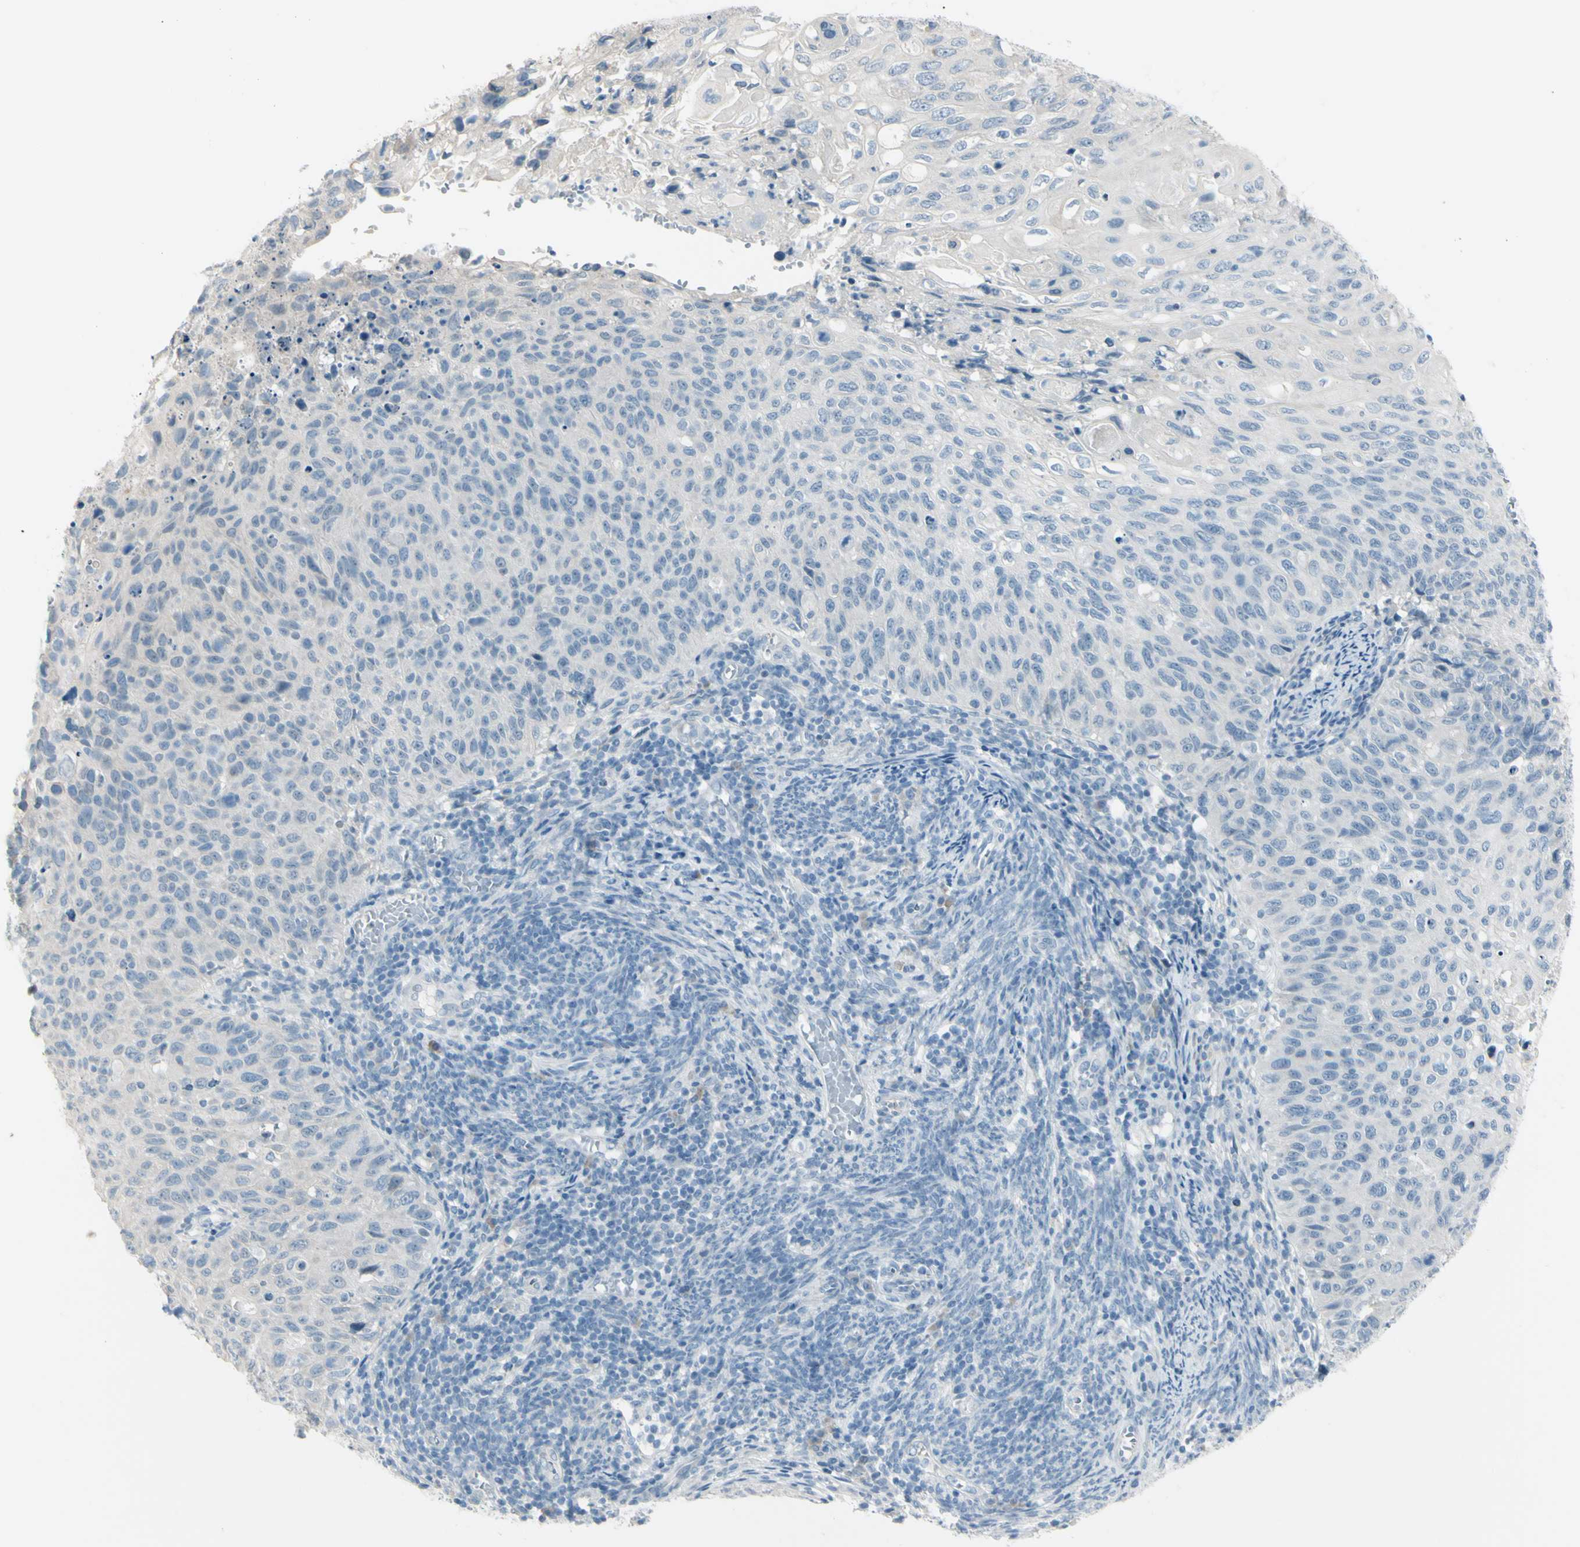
{"staining": {"intensity": "negative", "quantity": "none", "location": "none"}, "tissue": "cervical cancer", "cell_type": "Tumor cells", "image_type": "cancer", "snomed": [{"axis": "morphology", "description": "Squamous cell carcinoma, NOS"}, {"axis": "topography", "description": "Cervix"}], "caption": "Immunohistochemistry (IHC) photomicrograph of neoplastic tissue: squamous cell carcinoma (cervical) stained with DAB reveals no significant protein positivity in tumor cells.", "gene": "GPR34", "patient": {"sex": "female", "age": 70}}